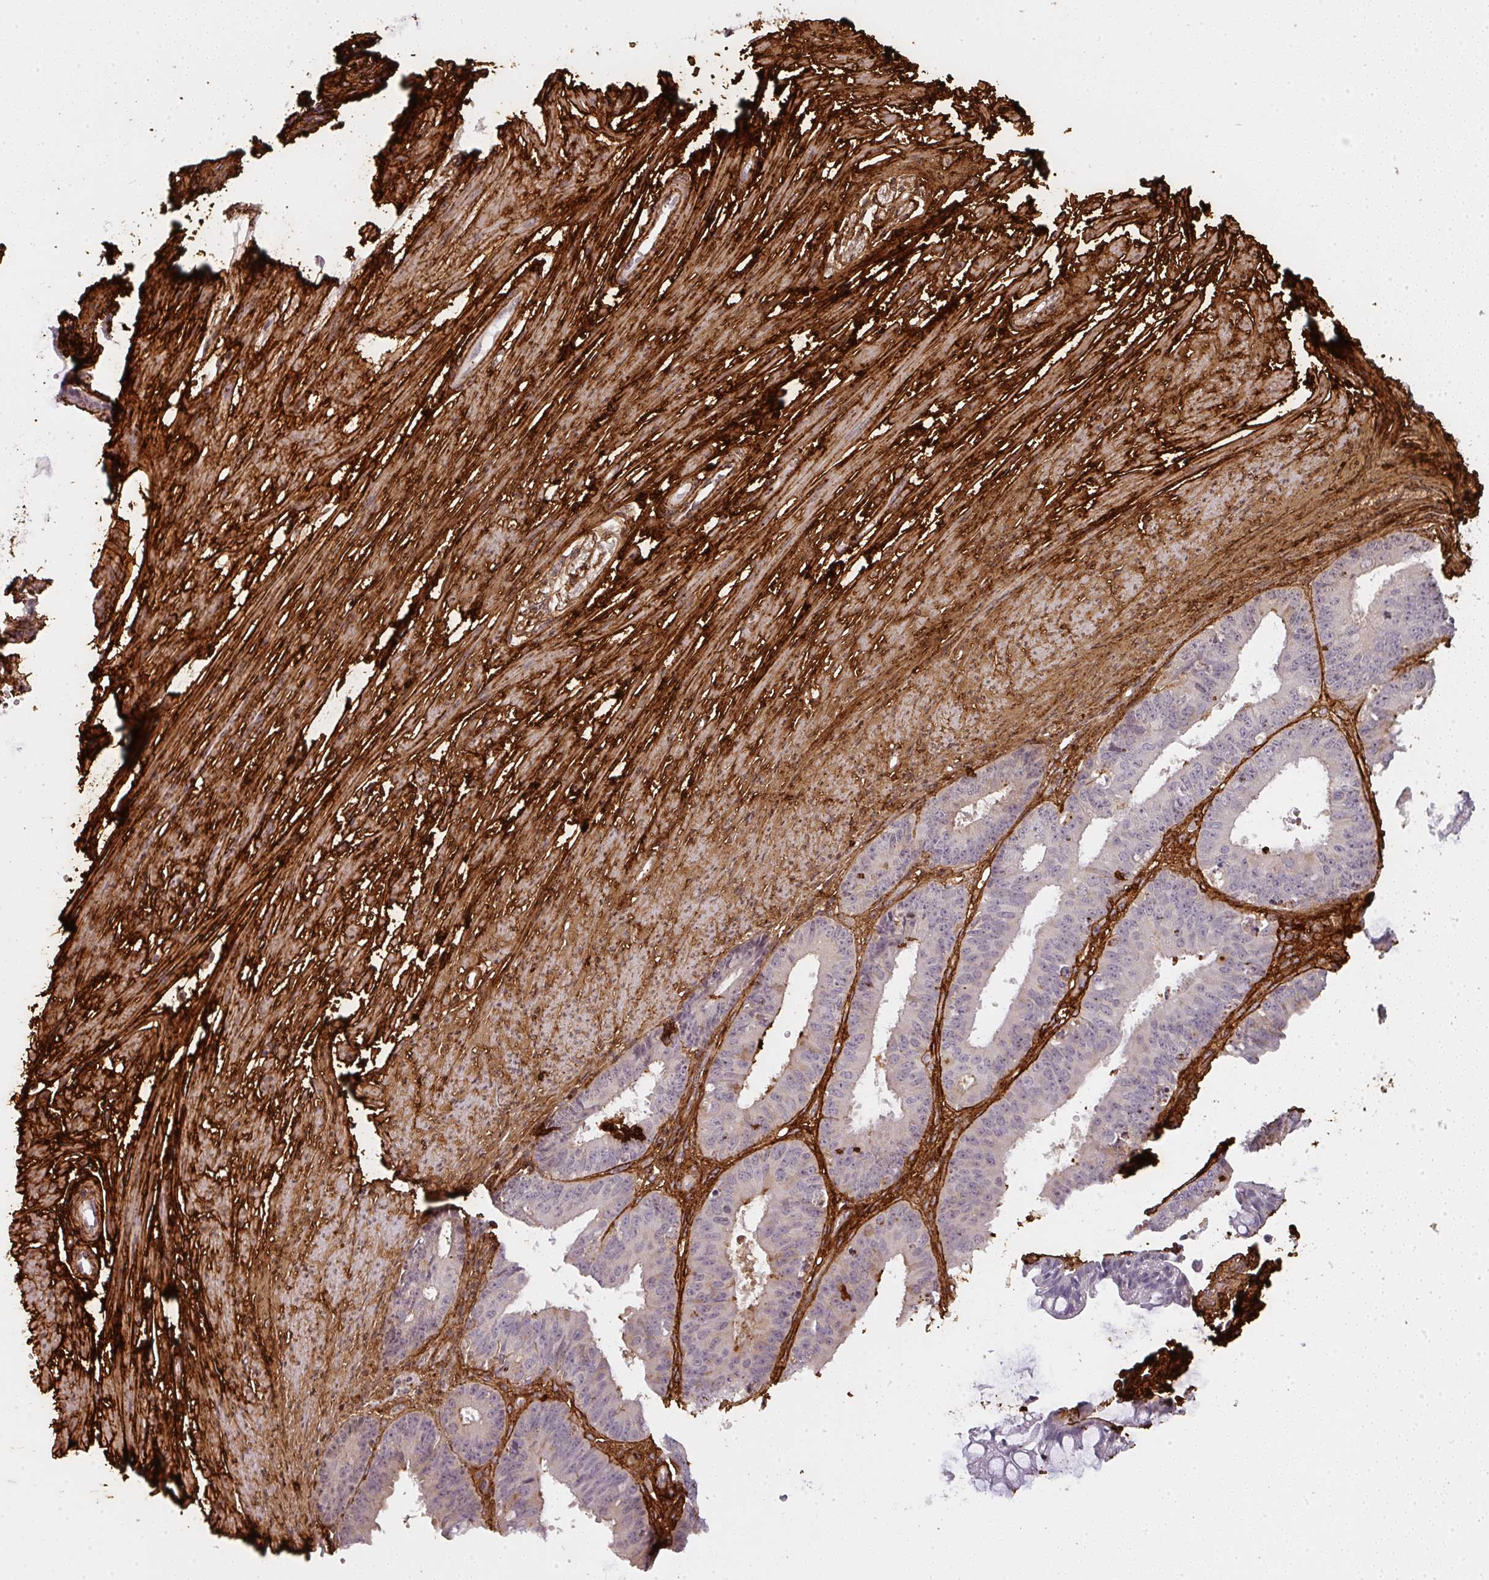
{"staining": {"intensity": "negative", "quantity": "none", "location": "none"}, "tissue": "ovarian cancer", "cell_type": "Tumor cells", "image_type": "cancer", "snomed": [{"axis": "morphology", "description": "Carcinoma, endometroid"}, {"axis": "topography", "description": "Appendix"}, {"axis": "topography", "description": "Ovary"}], "caption": "Immunohistochemistry of endometroid carcinoma (ovarian) demonstrates no positivity in tumor cells. (Immunohistochemistry, brightfield microscopy, high magnification).", "gene": "COL3A1", "patient": {"sex": "female", "age": 42}}